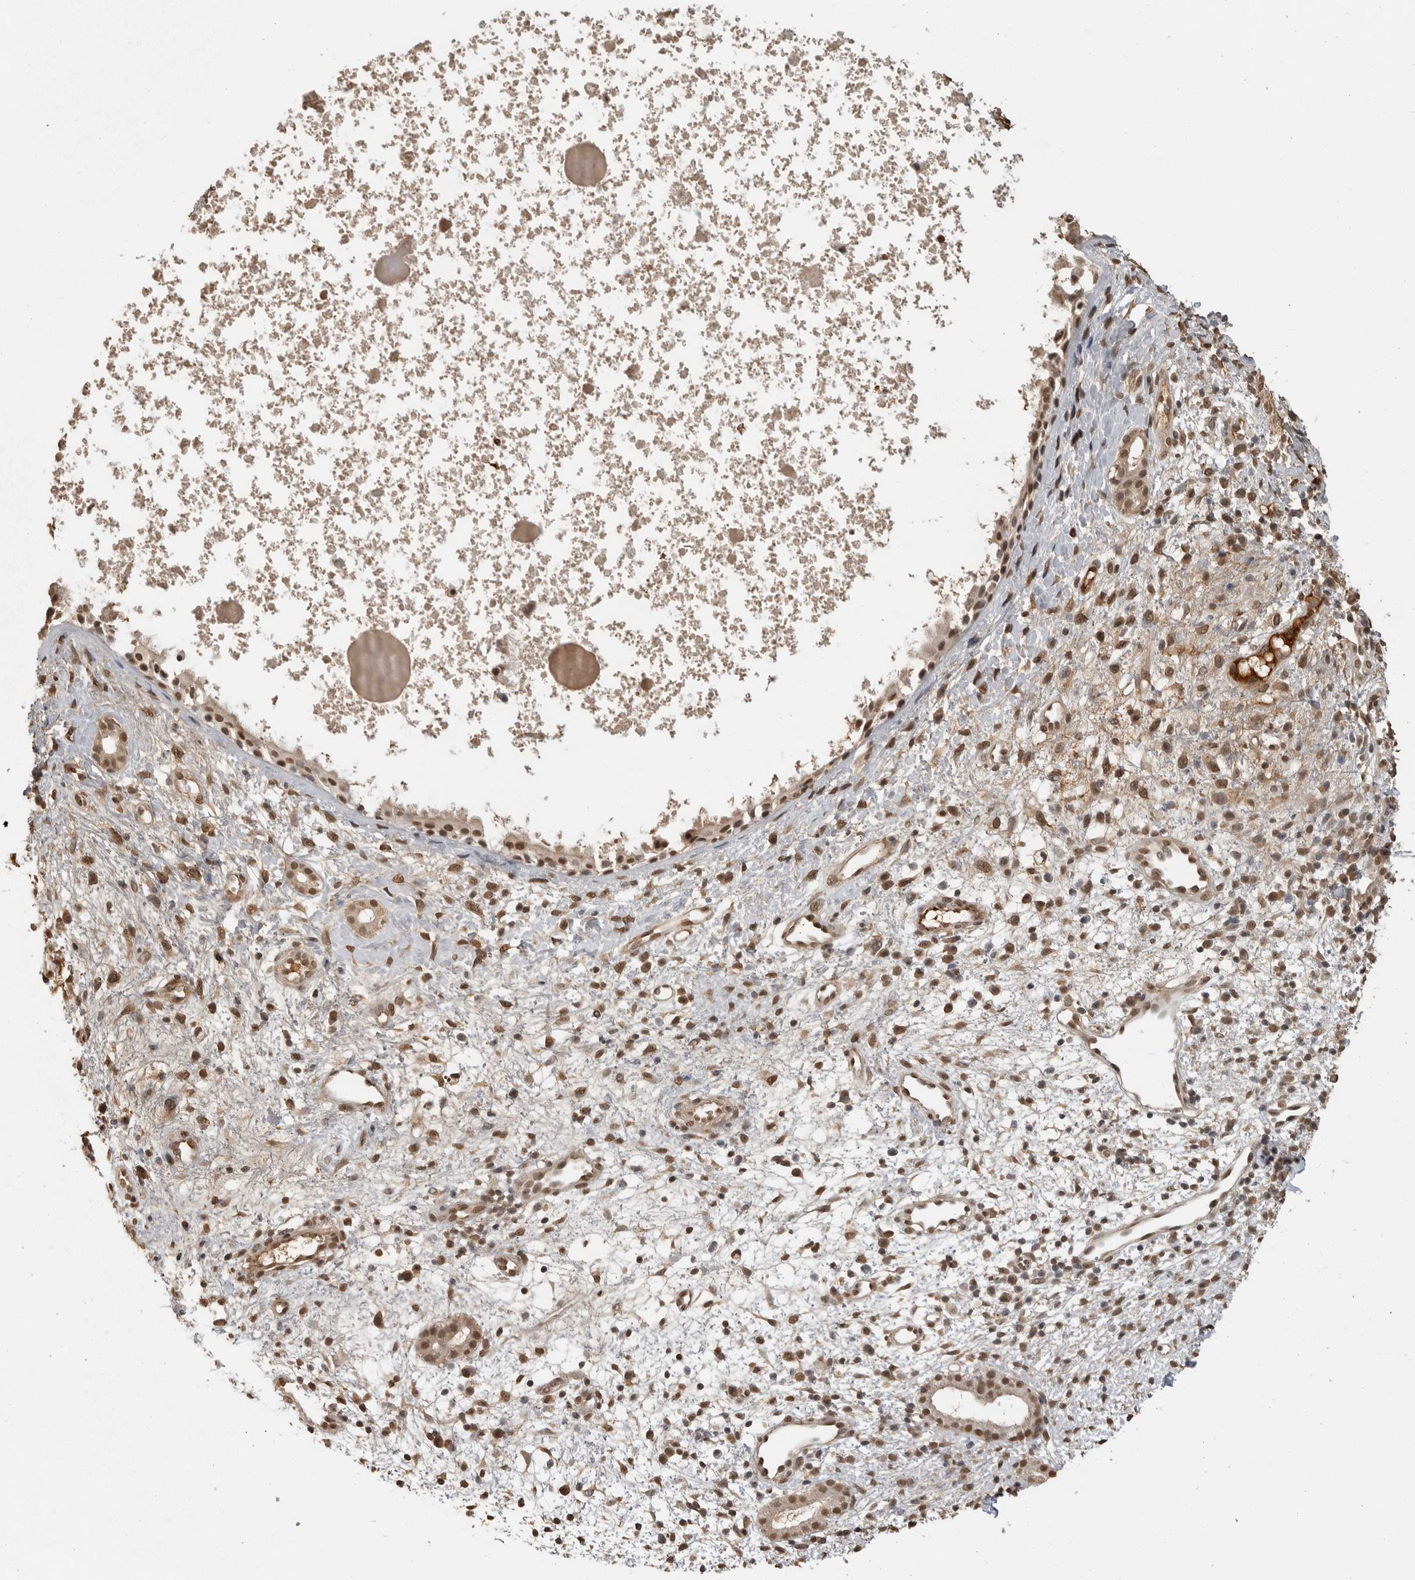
{"staining": {"intensity": "strong", "quantity": ">75%", "location": "nuclear"}, "tissue": "nasopharynx", "cell_type": "Respiratory epithelial cells", "image_type": "normal", "snomed": [{"axis": "morphology", "description": "Normal tissue, NOS"}, {"axis": "topography", "description": "Nasopharynx"}], "caption": "Respiratory epithelial cells exhibit high levels of strong nuclear staining in about >75% of cells in normal human nasopharynx. The protein of interest is shown in brown color, while the nuclei are stained blue.", "gene": "CLOCK", "patient": {"sex": "male", "age": 22}}